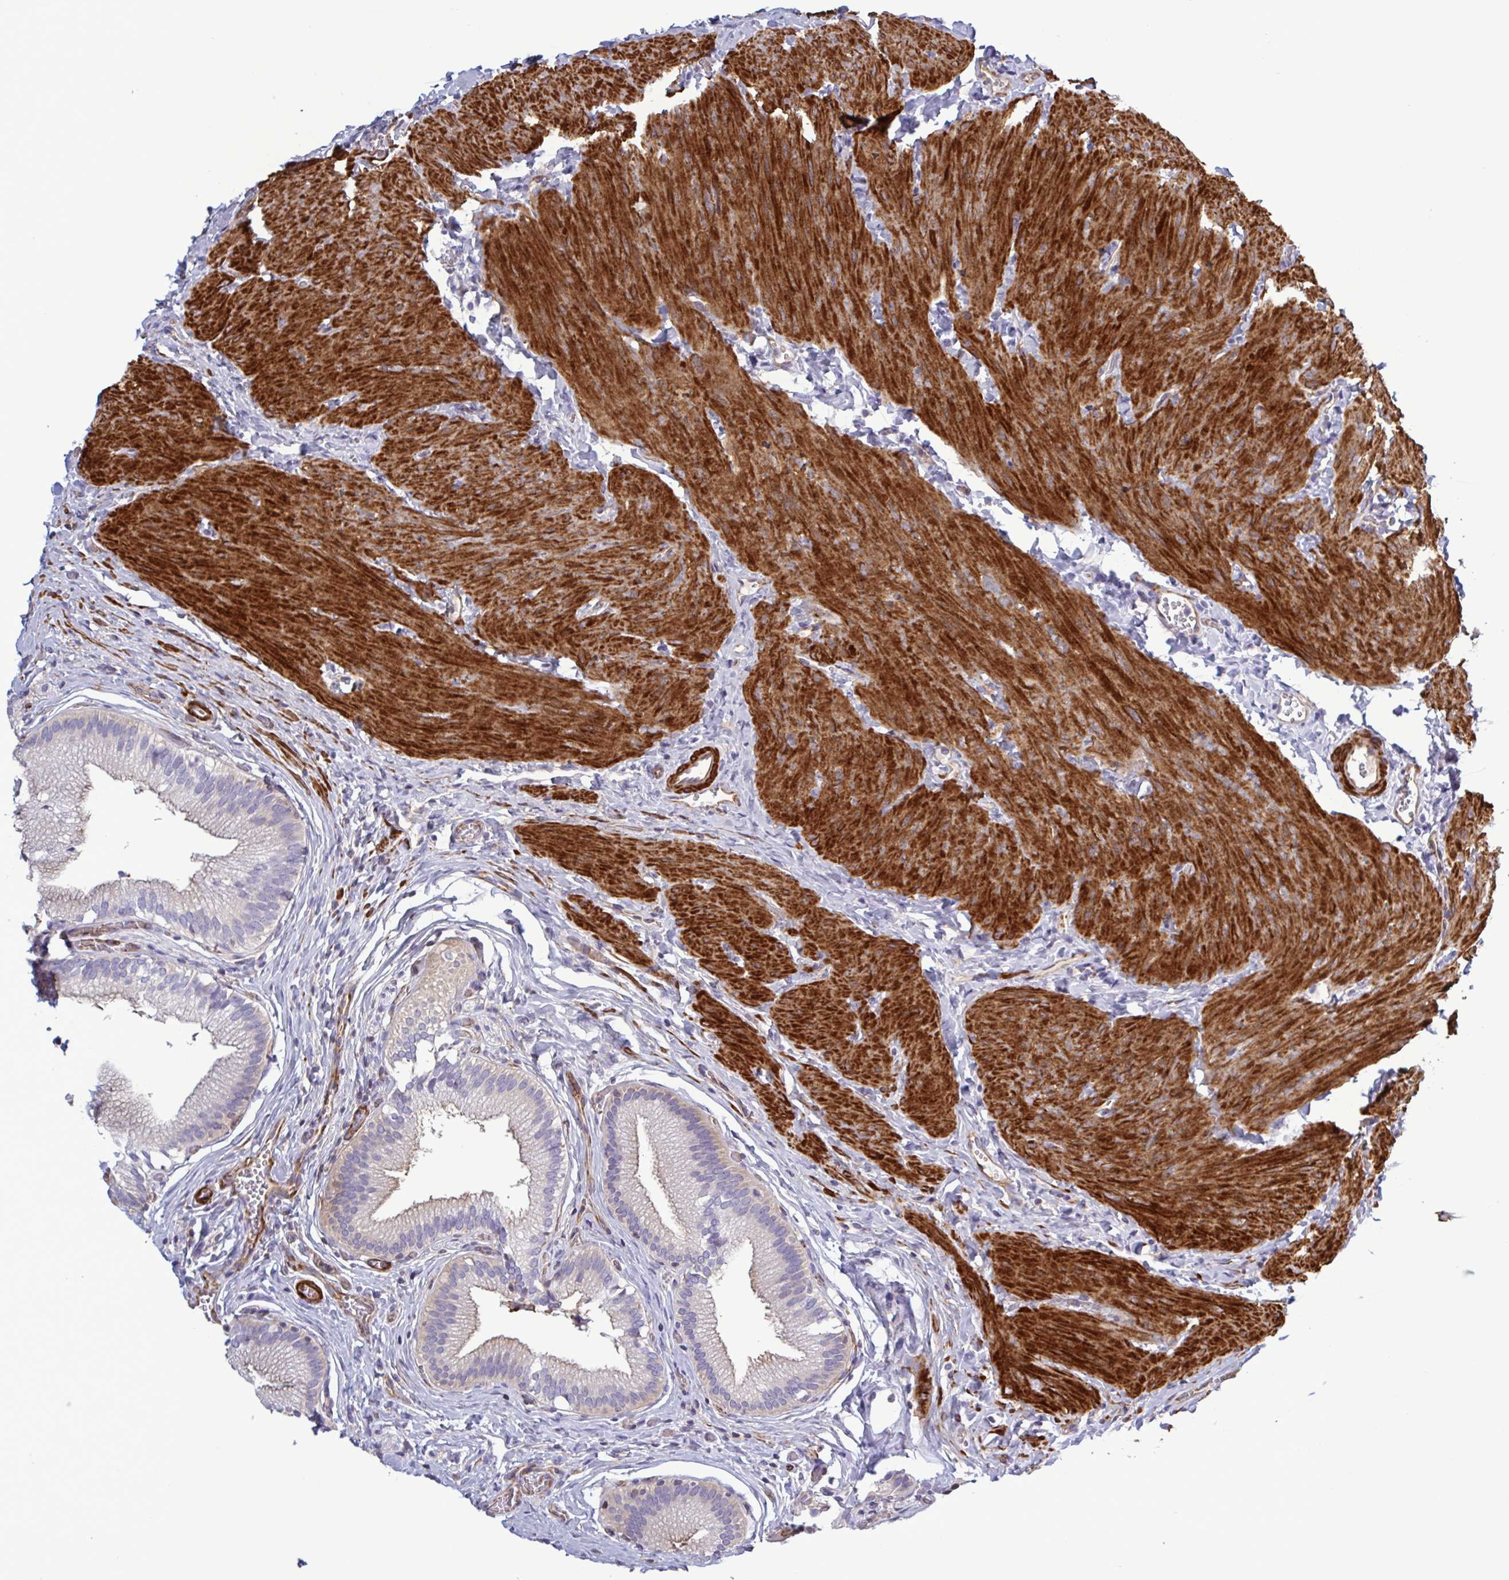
{"staining": {"intensity": "moderate", "quantity": "<25%", "location": "cytoplasmic/membranous"}, "tissue": "gallbladder", "cell_type": "Glandular cells", "image_type": "normal", "snomed": [{"axis": "morphology", "description": "Normal tissue, NOS"}, {"axis": "topography", "description": "Gallbladder"}, {"axis": "topography", "description": "Peripheral nerve tissue"}], "caption": "Protein analysis of benign gallbladder displays moderate cytoplasmic/membranous staining in about <25% of glandular cells.", "gene": "SHISA7", "patient": {"sex": "male", "age": 17}}